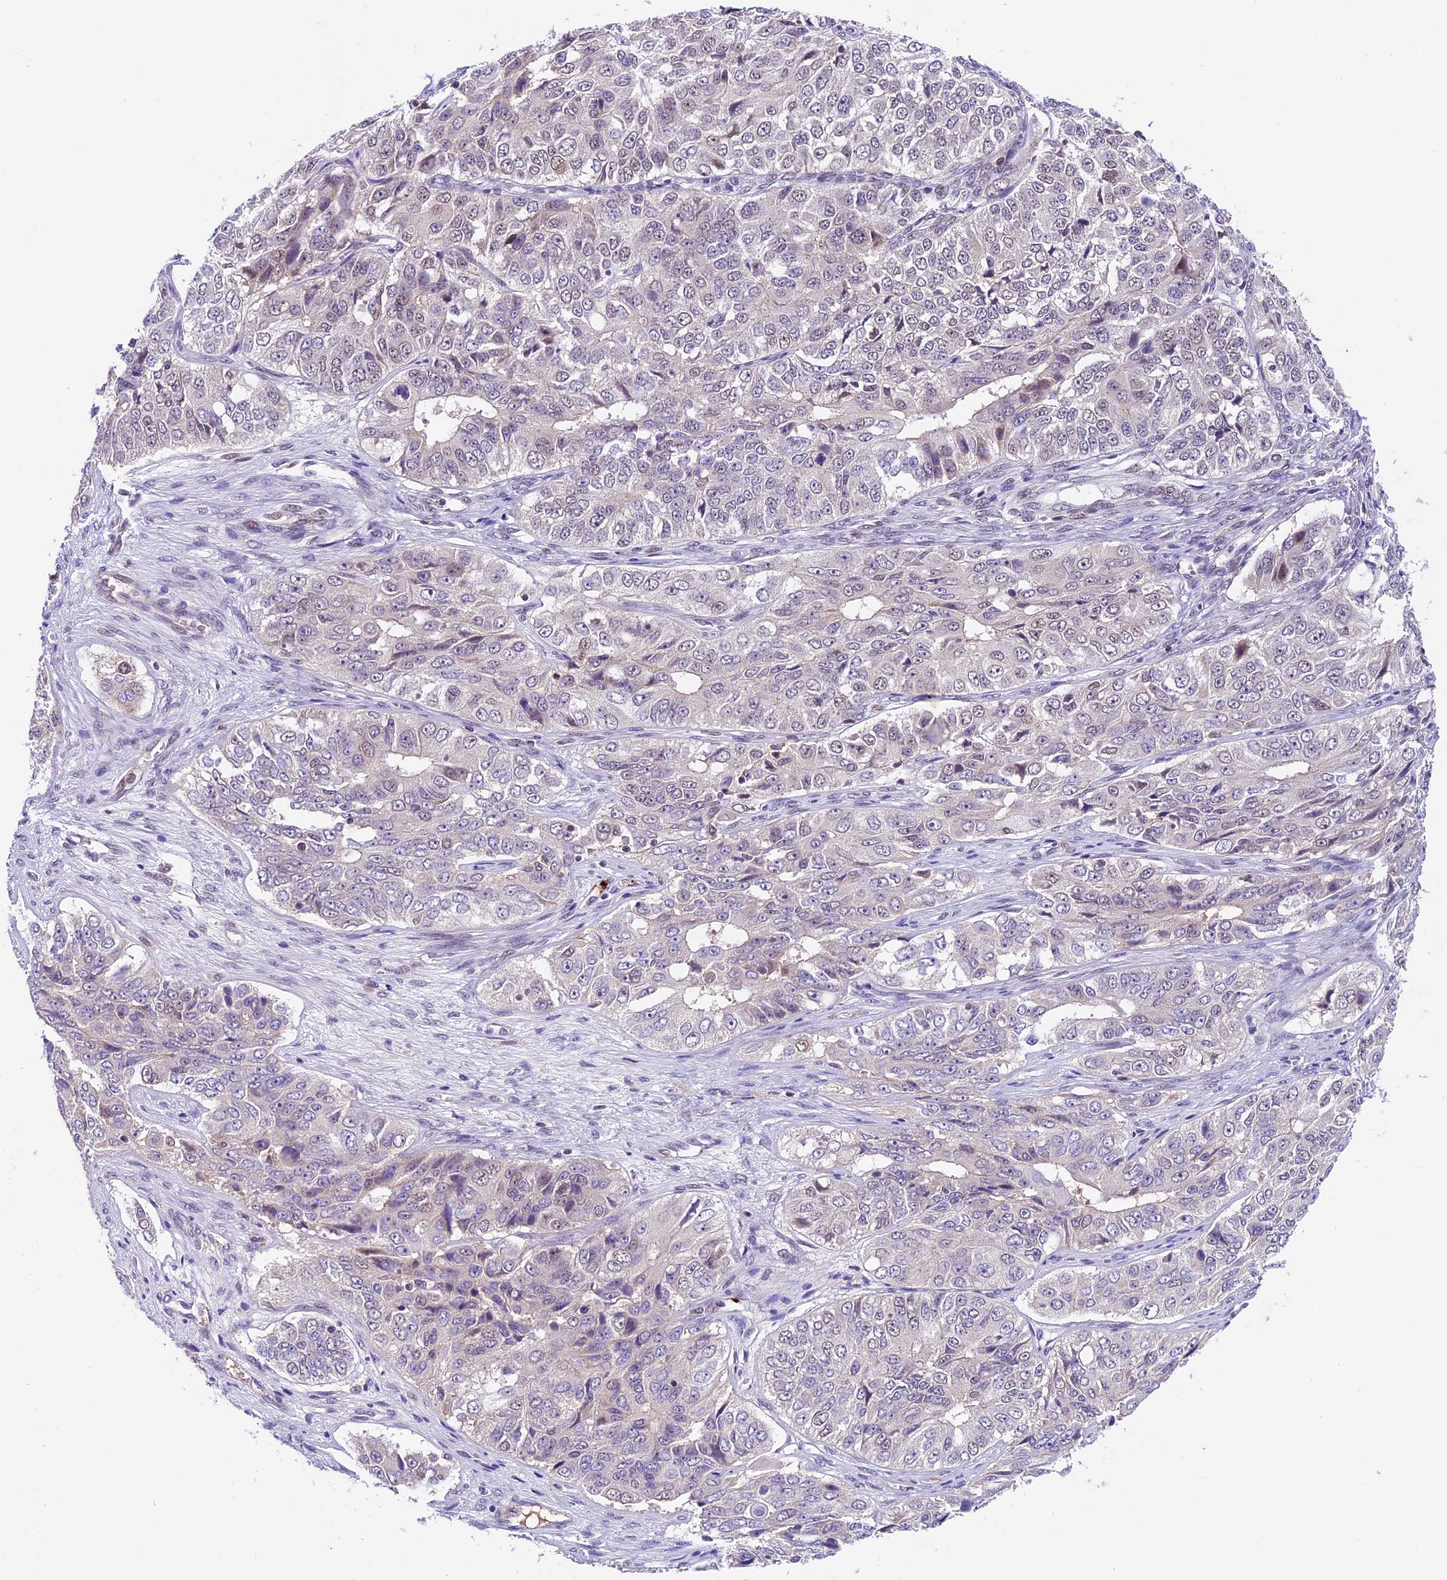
{"staining": {"intensity": "weak", "quantity": "<25%", "location": "nuclear"}, "tissue": "ovarian cancer", "cell_type": "Tumor cells", "image_type": "cancer", "snomed": [{"axis": "morphology", "description": "Carcinoma, endometroid"}, {"axis": "topography", "description": "Ovary"}], "caption": "Ovarian endometroid carcinoma was stained to show a protein in brown. There is no significant staining in tumor cells.", "gene": "SHKBP1", "patient": {"sex": "female", "age": 51}}